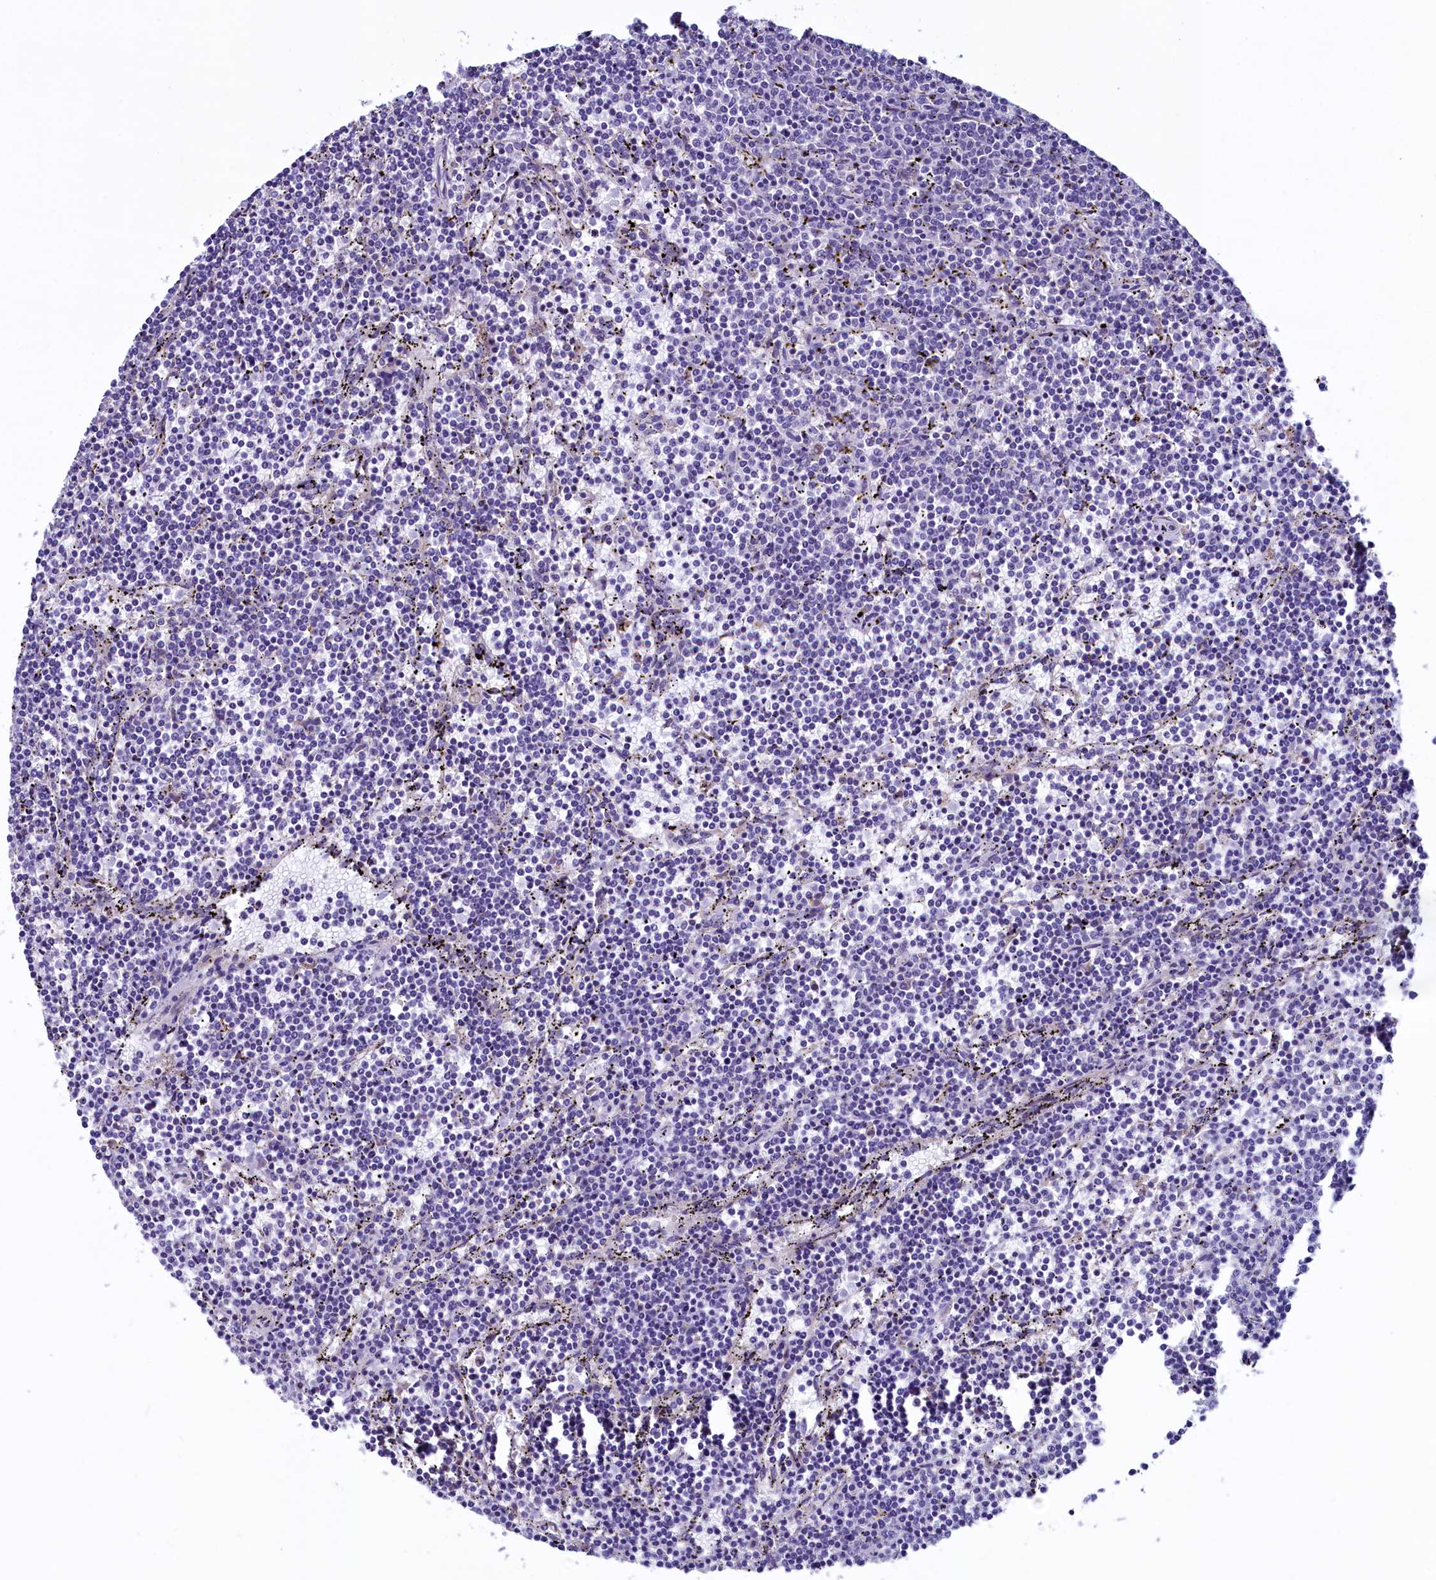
{"staining": {"intensity": "negative", "quantity": "none", "location": "none"}, "tissue": "lymphoma", "cell_type": "Tumor cells", "image_type": "cancer", "snomed": [{"axis": "morphology", "description": "Malignant lymphoma, non-Hodgkin's type, Low grade"}, {"axis": "topography", "description": "Spleen"}], "caption": "Tumor cells are negative for protein expression in human lymphoma. The staining was performed using DAB (3,3'-diaminobenzidine) to visualize the protein expression in brown, while the nuclei were stained in blue with hematoxylin (Magnification: 20x).", "gene": "KRBOX5", "patient": {"sex": "female", "age": 50}}